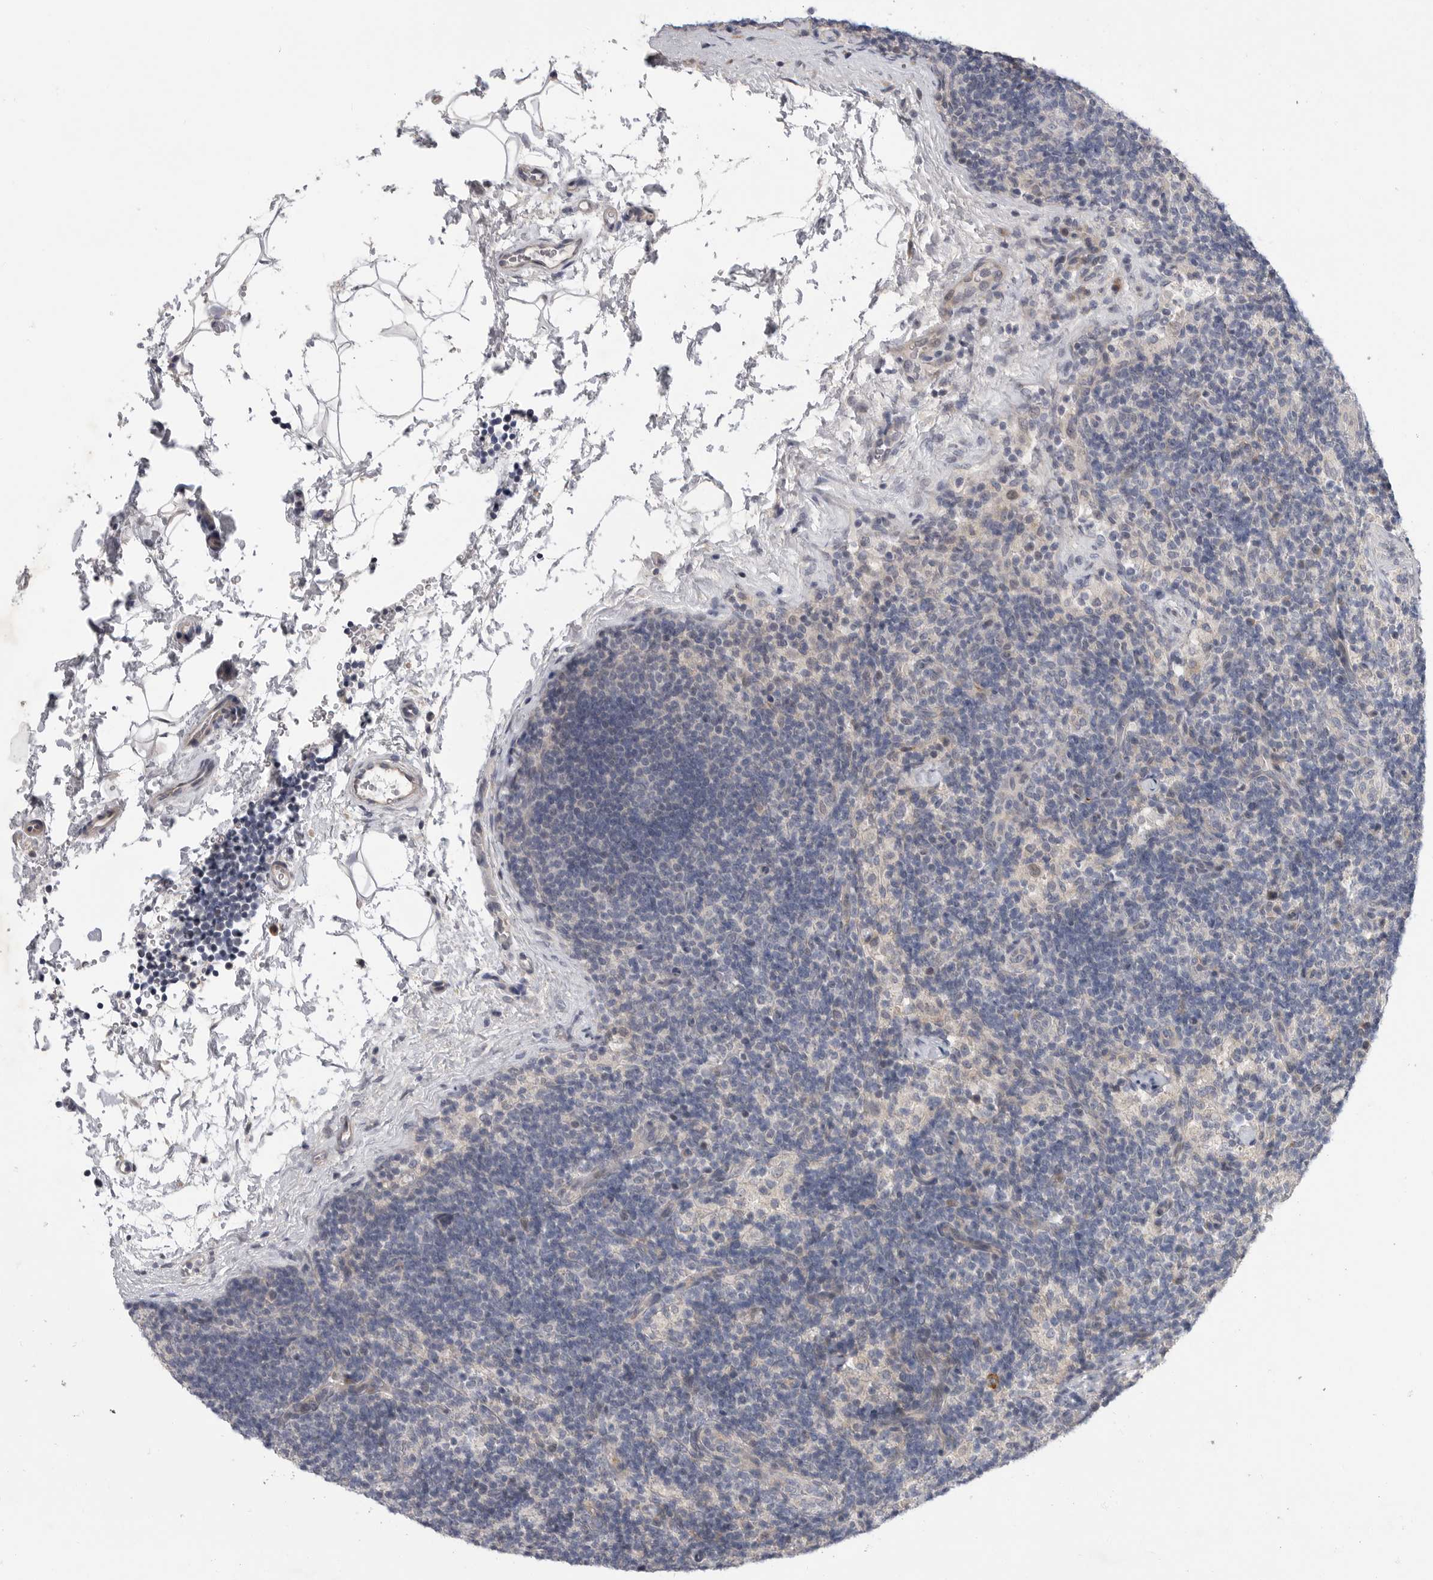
{"staining": {"intensity": "negative", "quantity": "none", "location": "none"}, "tissue": "lymph node", "cell_type": "Germinal center cells", "image_type": "normal", "snomed": [{"axis": "morphology", "description": "Normal tissue, NOS"}, {"axis": "topography", "description": "Lymph node"}], "caption": "Photomicrograph shows no protein expression in germinal center cells of normal lymph node.", "gene": "FBXO43", "patient": {"sex": "female", "age": 22}}